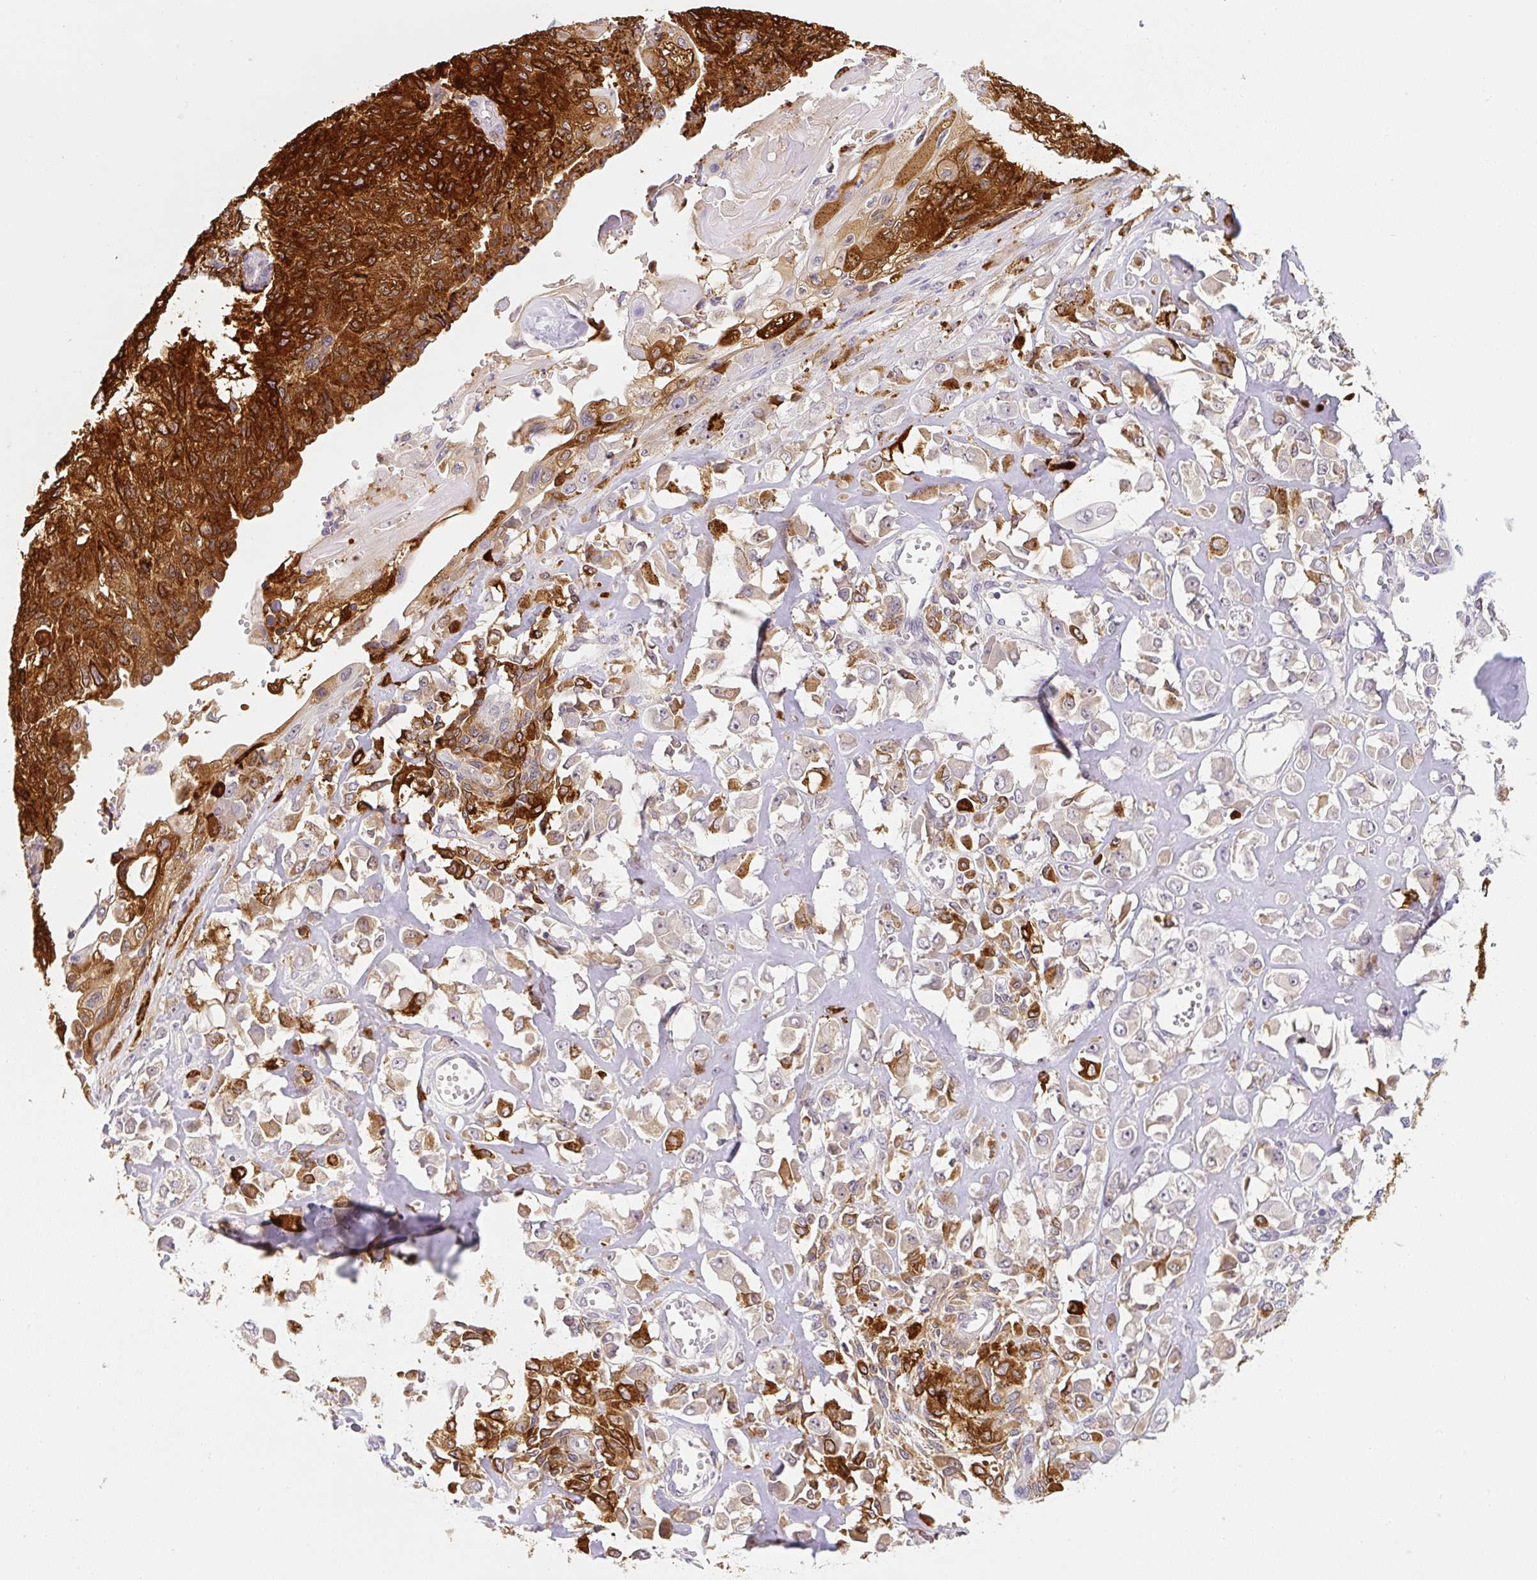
{"staining": {"intensity": "strong", "quantity": "25%-75%", "location": "cytoplasmic/membranous"}, "tissue": "endometrial cancer", "cell_type": "Tumor cells", "image_type": "cancer", "snomed": [{"axis": "morphology", "description": "Adenocarcinoma, NOS"}, {"axis": "topography", "description": "Endometrium"}], "caption": "Immunohistochemical staining of human endometrial cancer (adenocarcinoma) demonstrates high levels of strong cytoplasmic/membranous staining in about 25%-75% of tumor cells. The staining was performed using DAB to visualize the protein expression in brown, while the nuclei were stained in blue with hematoxylin (Magnification: 20x).", "gene": "PLA2G4A", "patient": {"sex": "female", "age": 32}}